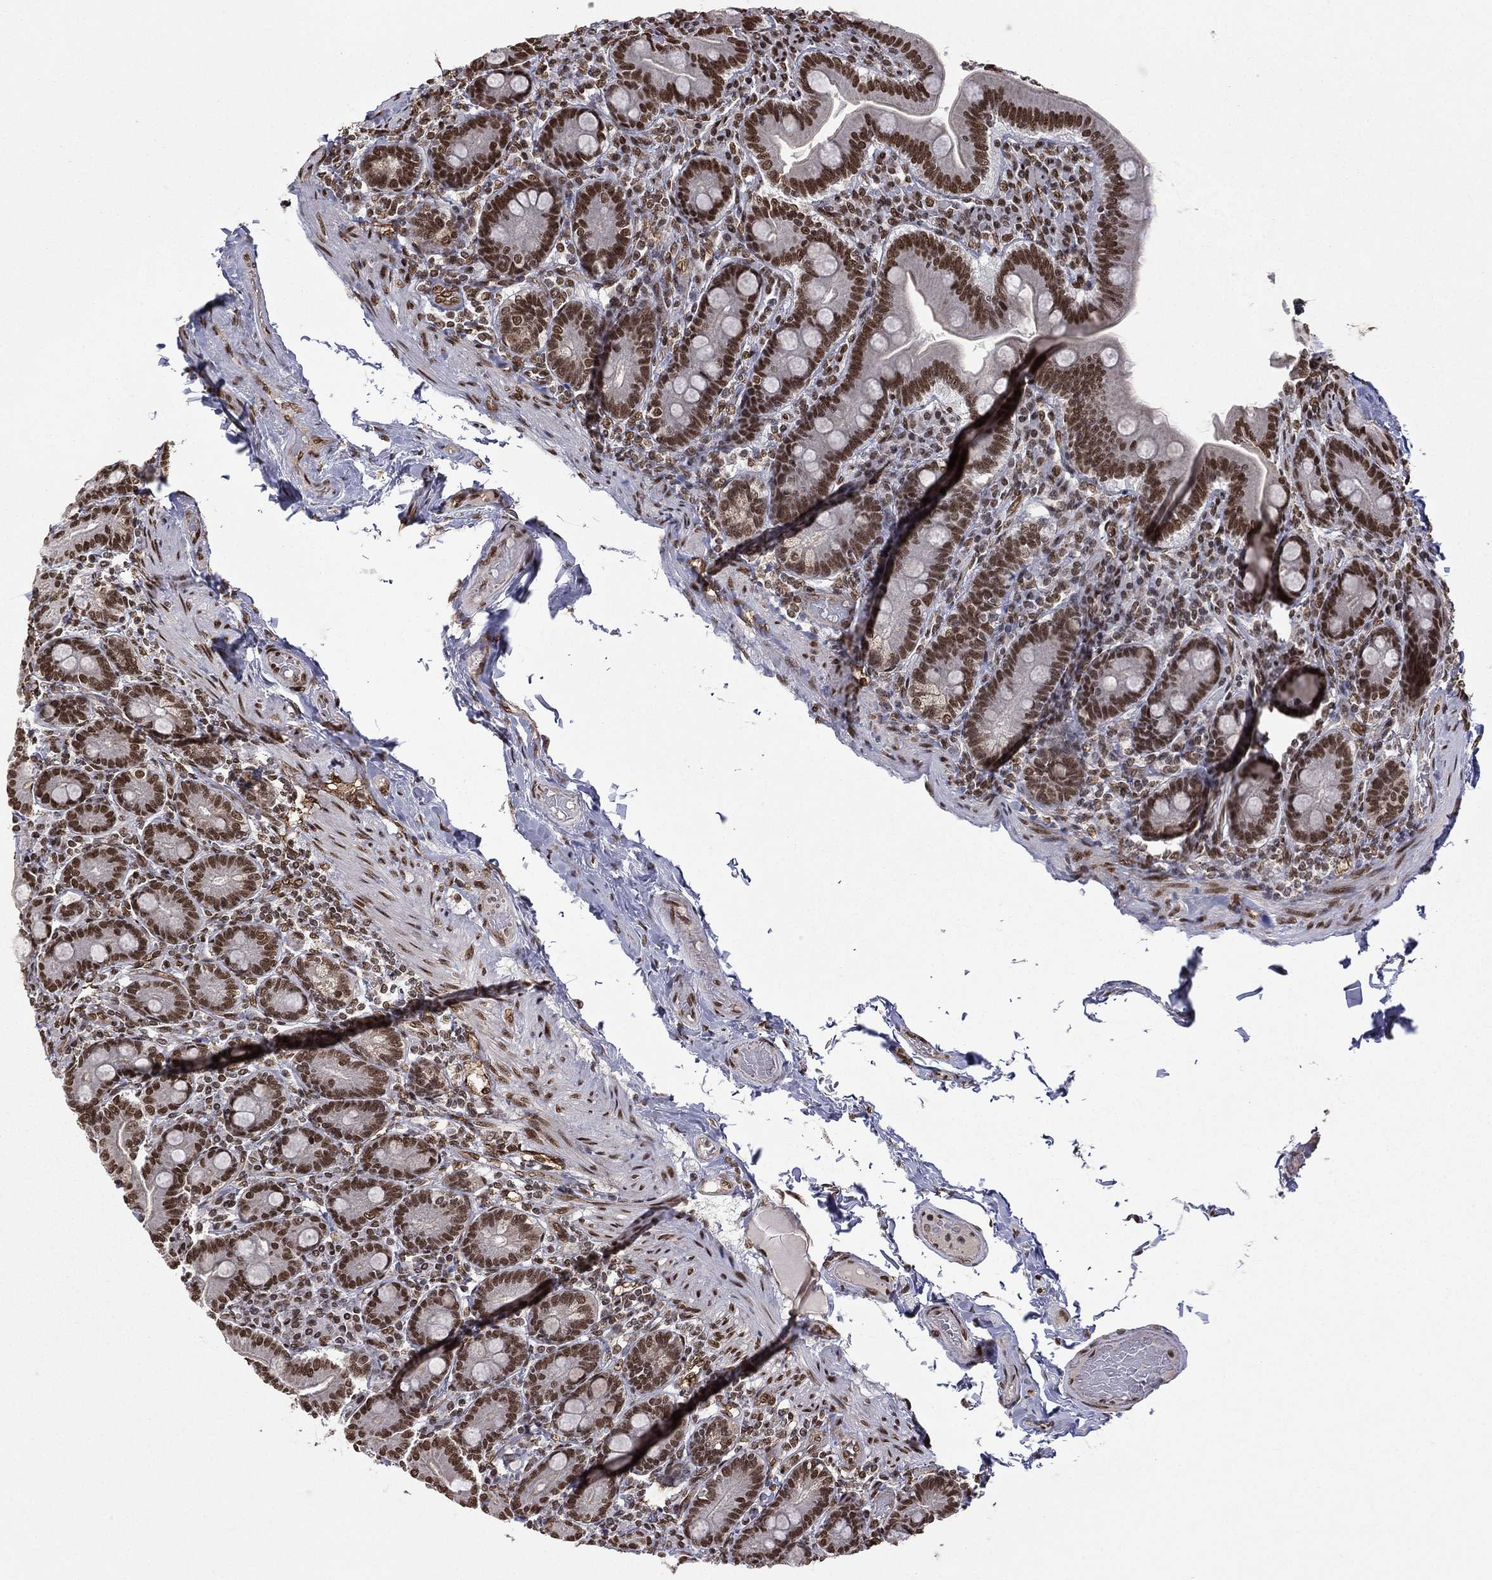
{"staining": {"intensity": "strong", "quantity": ">75%", "location": "nuclear"}, "tissue": "small intestine", "cell_type": "Glandular cells", "image_type": "normal", "snomed": [{"axis": "morphology", "description": "Normal tissue, NOS"}, {"axis": "topography", "description": "Small intestine"}], "caption": "This is a histology image of immunohistochemistry (IHC) staining of normal small intestine, which shows strong positivity in the nuclear of glandular cells.", "gene": "C5orf24", "patient": {"sex": "male", "age": 66}}